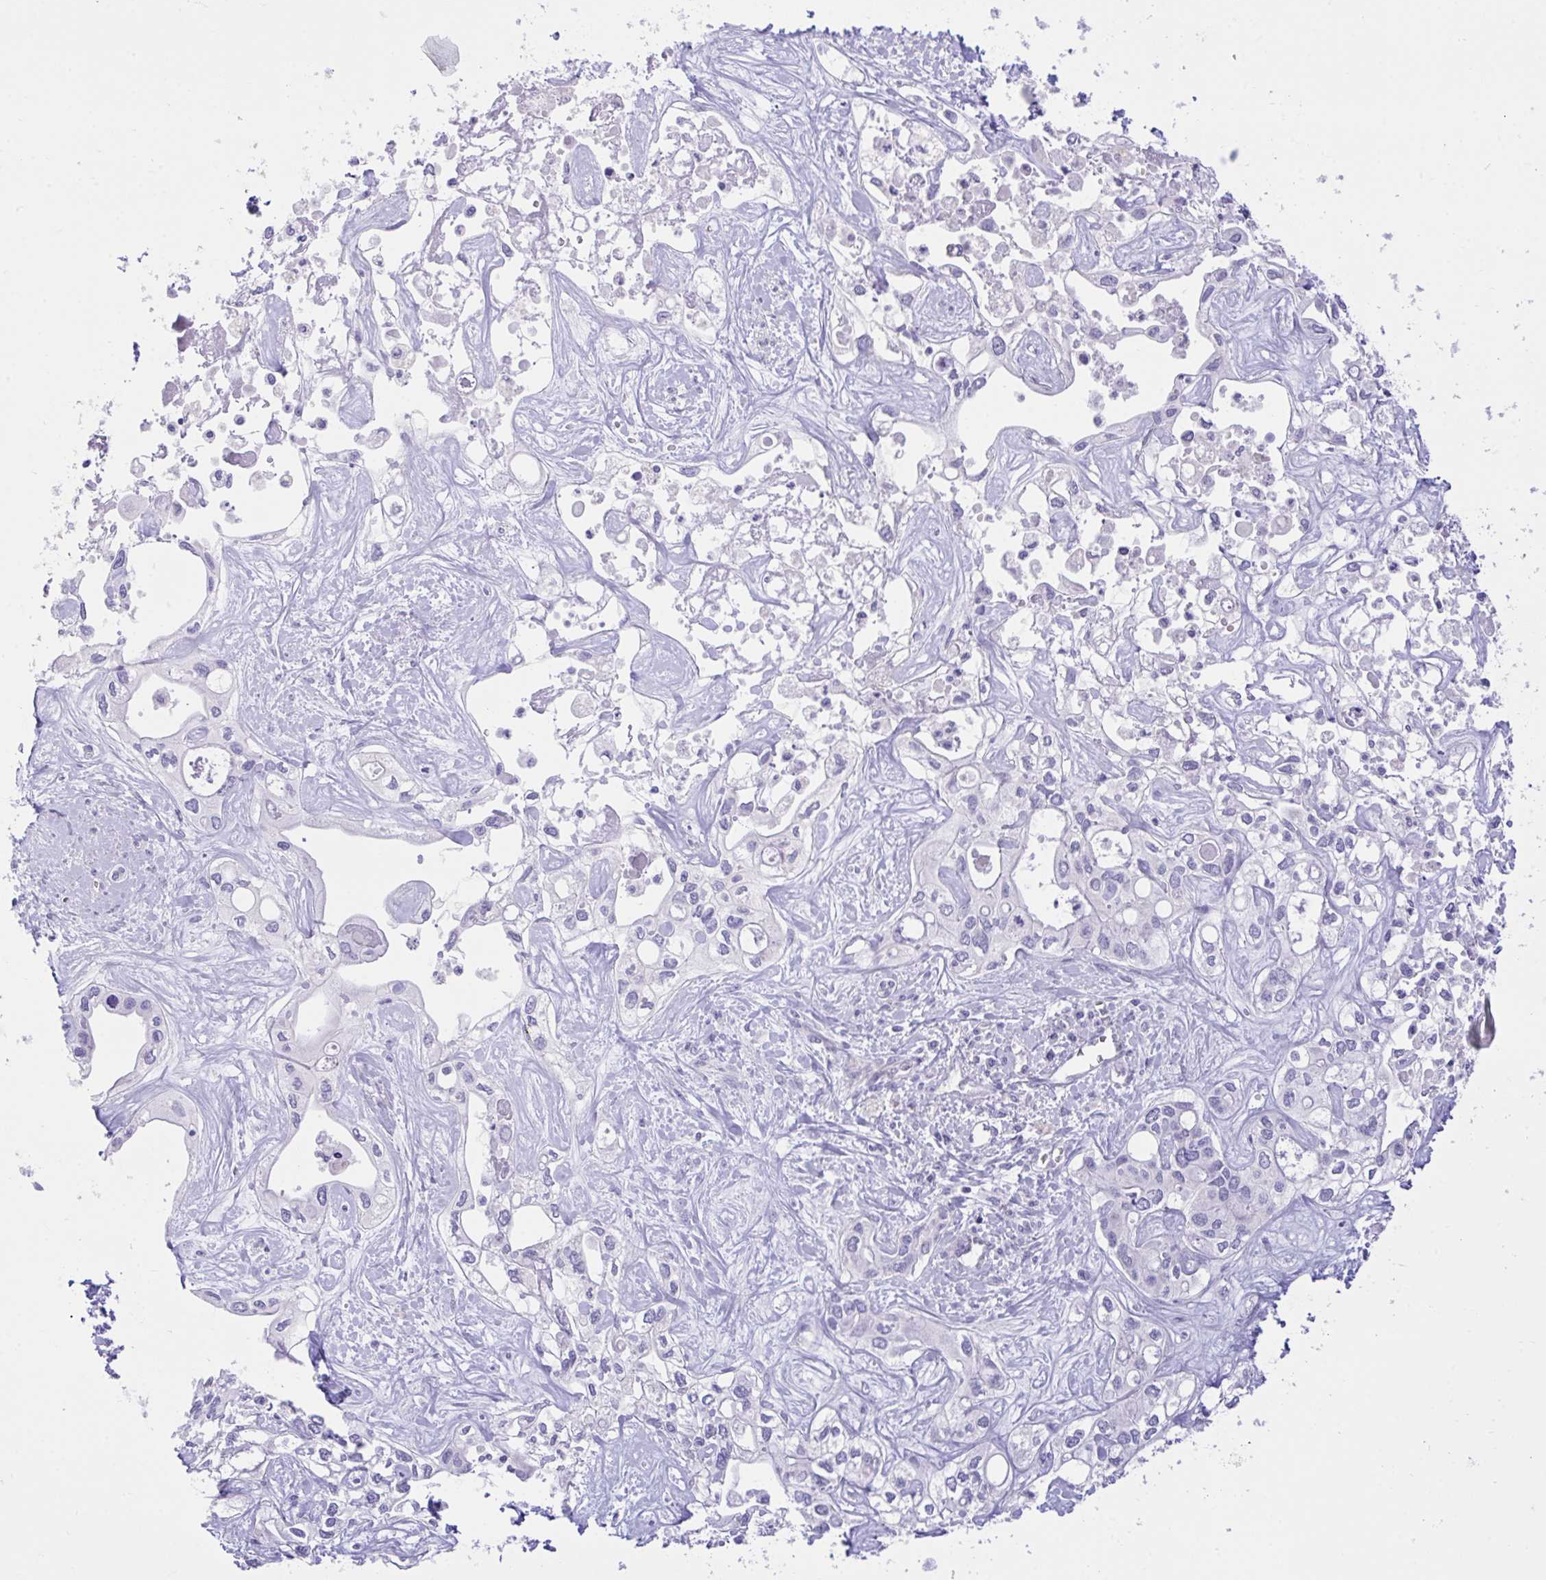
{"staining": {"intensity": "negative", "quantity": "none", "location": "none"}, "tissue": "liver cancer", "cell_type": "Tumor cells", "image_type": "cancer", "snomed": [{"axis": "morphology", "description": "Cholangiocarcinoma"}, {"axis": "topography", "description": "Liver"}], "caption": "Tumor cells show no significant positivity in liver cholangiocarcinoma. The staining was performed using DAB to visualize the protein expression in brown, while the nuclei were stained in blue with hematoxylin (Magnification: 20x).", "gene": "PGM2L1", "patient": {"sex": "female", "age": 64}}